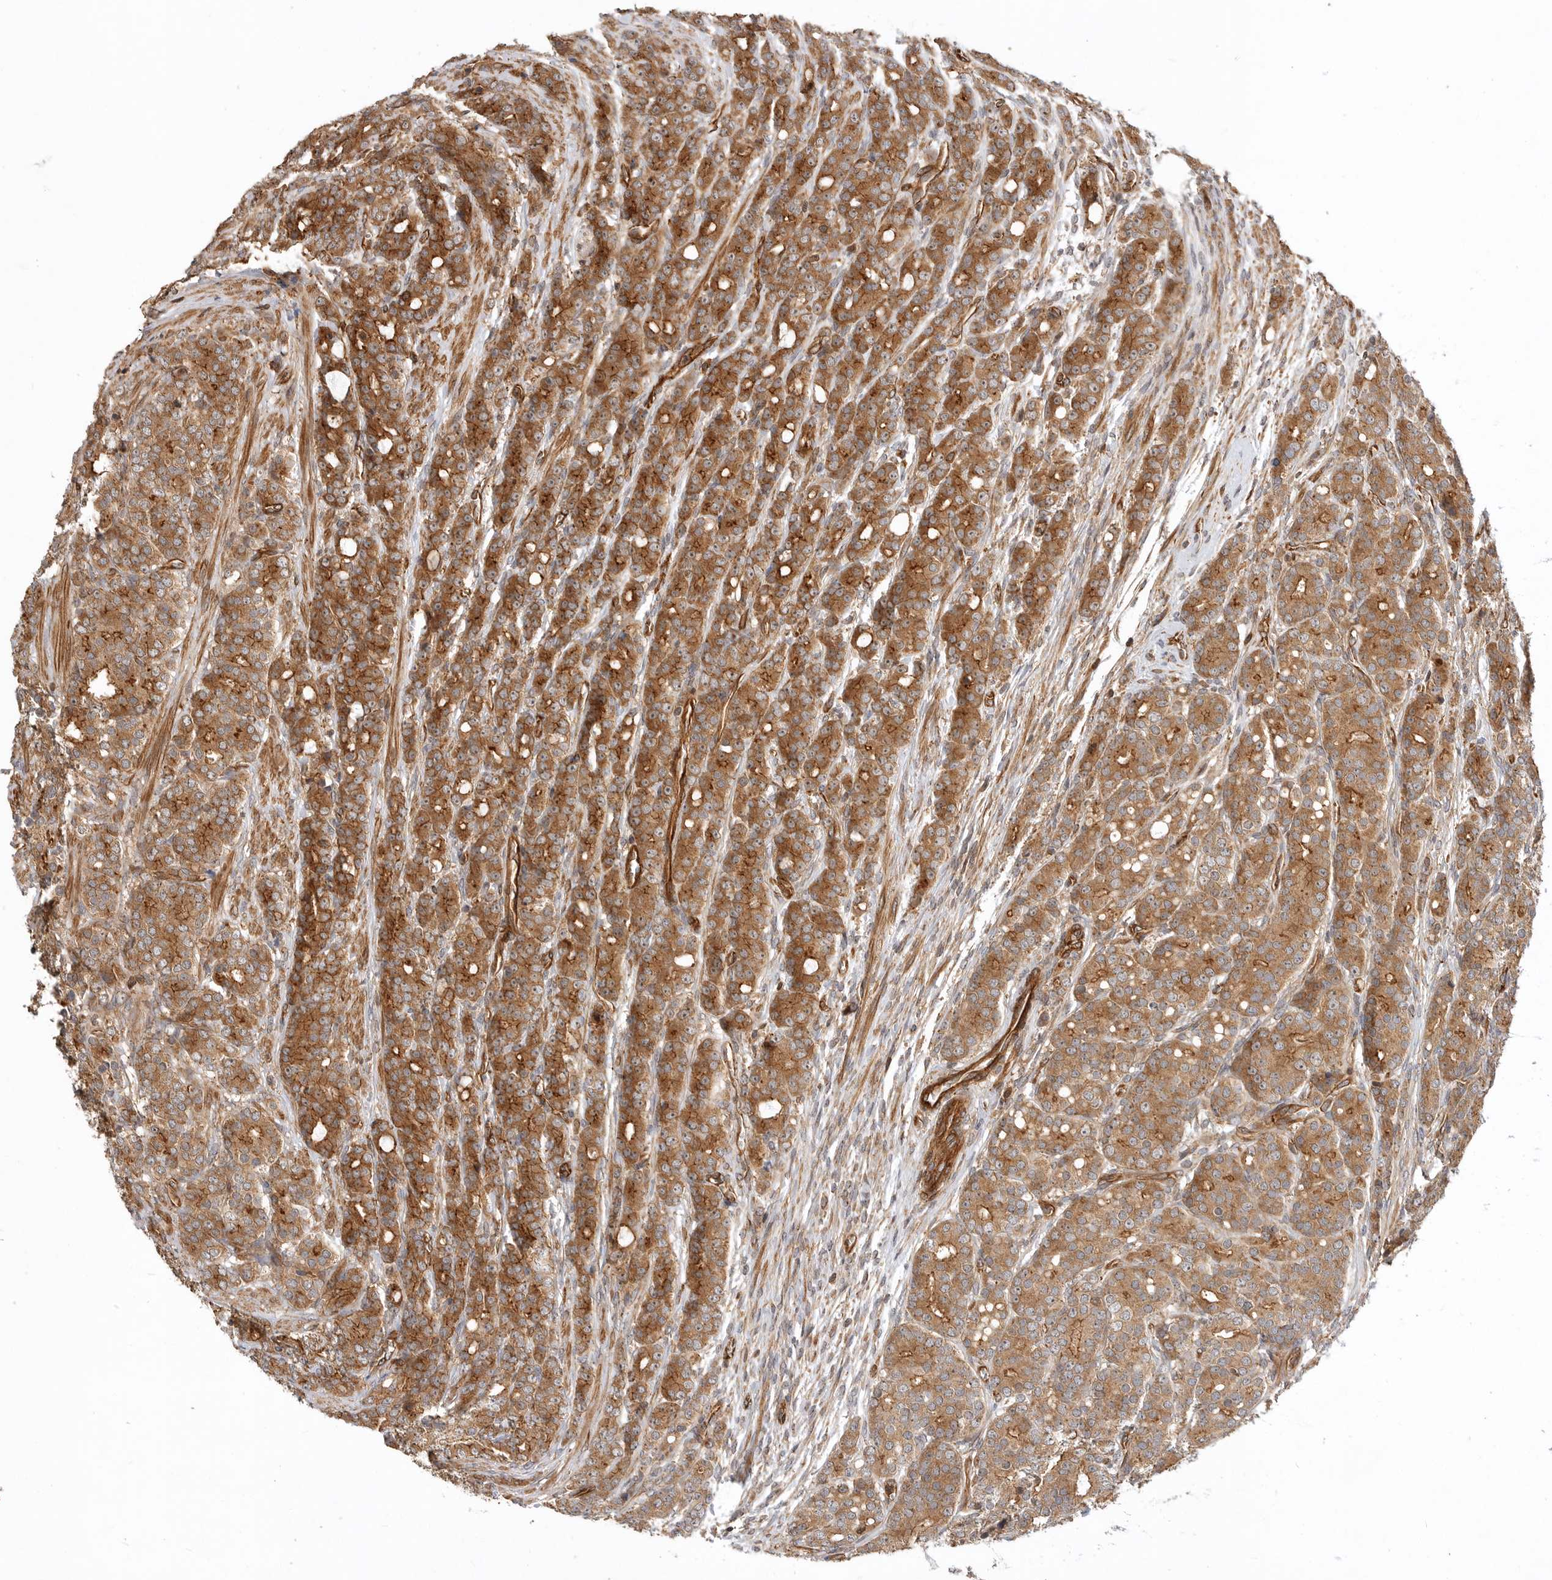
{"staining": {"intensity": "strong", "quantity": ">75%", "location": "cytoplasmic/membranous"}, "tissue": "prostate cancer", "cell_type": "Tumor cells", "image_type": "cancer", "snomed": [{"axis": "morphology", "description": "Adenocarcinoma, High grade"}, {"axis": "topography", "description": "Prostate"}], "caption": "Strong cytoplasmic/membranous positivity for a protein is appreciated in approximately >75% of tumor cells of prostate cancer using immunohistochemistry.", "gene": "GPATCH2", "patient": {"sex": "male", "age": 62}}